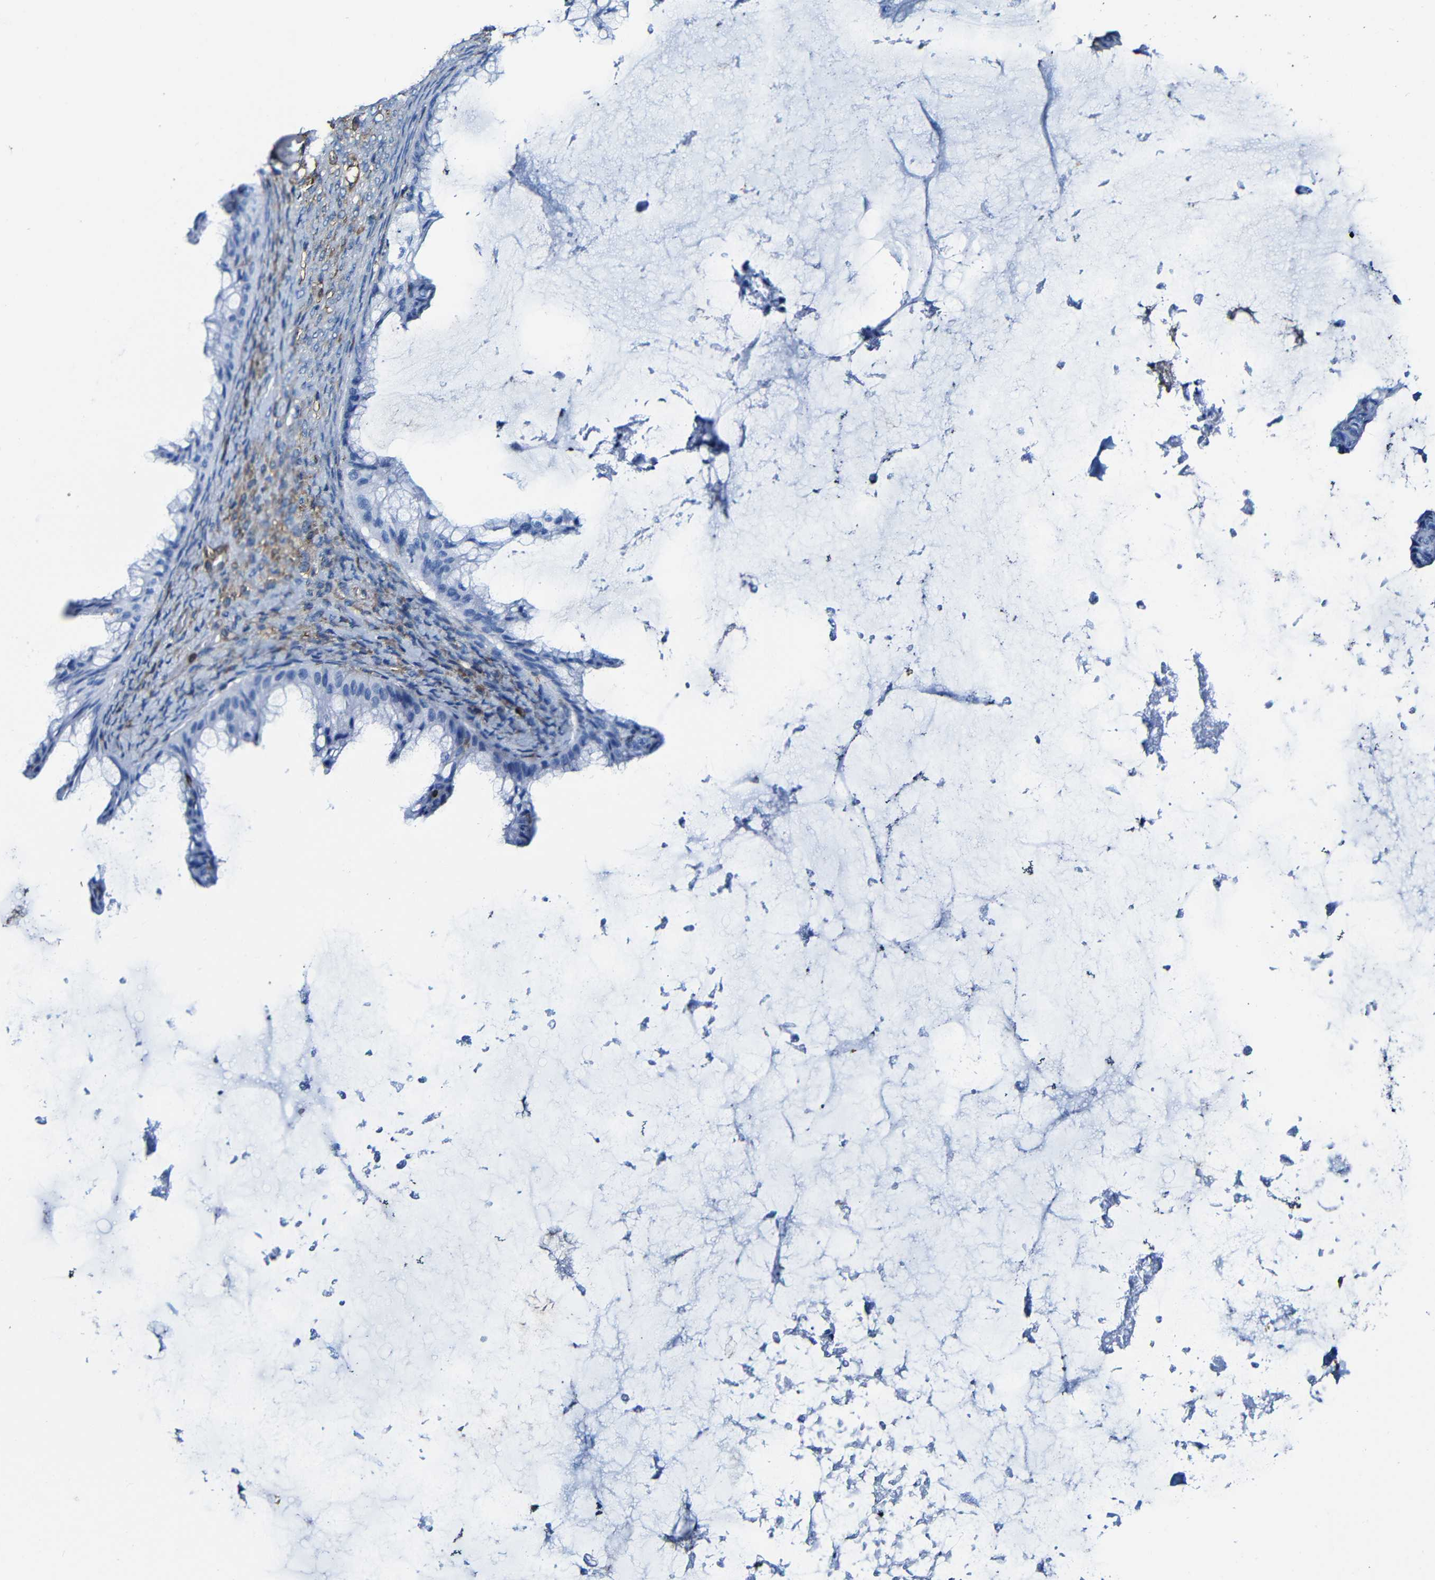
{"staining": {"intensity": "negative", "quantity": "none", "location": "none"}, "tissue": "ovarian cancer", "cell_type": "Tumor cells", "image_type": "cancer", "snomed": [{"axis": "morphology", "description": "Cystadenocarcinoma, mucinous, NOS"}, {"axis": "topography", "description": "Ovary"}], "caption": "High power microscopy photomicrograph of an immunohistochemistry histopathology image of ovarian cancer (mucinous cystadenocarcinoma), revealing no significant positivity in tumor cells.", "gene": "MSN", "patient": {"sex": "female", "age": 61}}